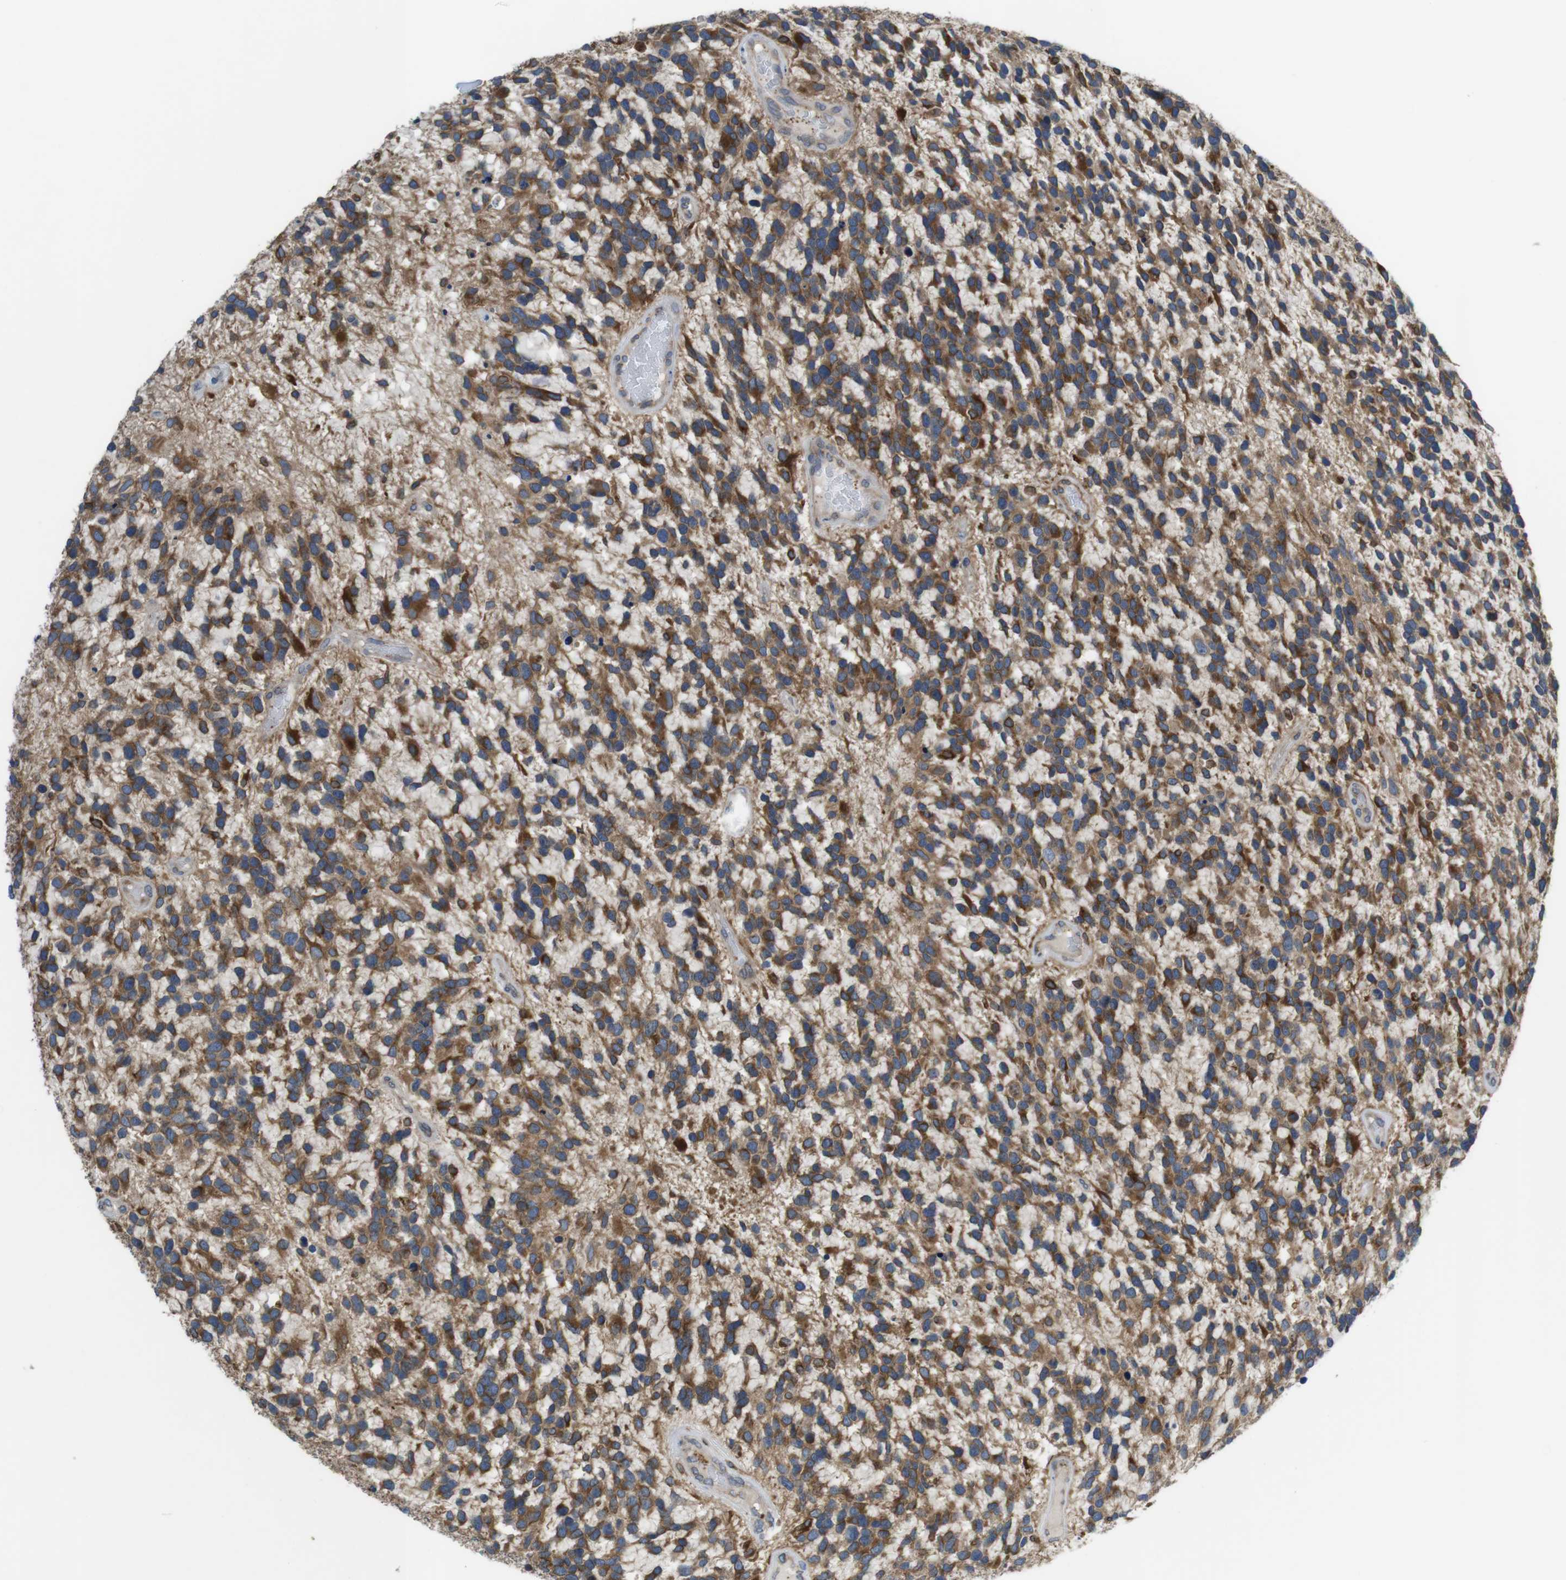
{"staining": {"intensity": "strong", "quantity": ">75%", "location": "cytoplasmic/membranous"}, "tissue": "glioma", "cell_type": "Tumor cells", "image_type": "cancer", "snomed": [{"axis": "morphology", "description": "Glioma, malignant, High grade"}, {"axis": "topography", "description": "Brain"}], "caption": "Immunohistochemical staining of human malignant high-grade glioma shows high levels of strong cytoplasmic/membranous expression in about >75% of tumor cells. (DAB = brown stain, brightfield microscopy at high magnification).", "gene": "ARL6IP5", "patient": {"sex": "female", "age": 58}}